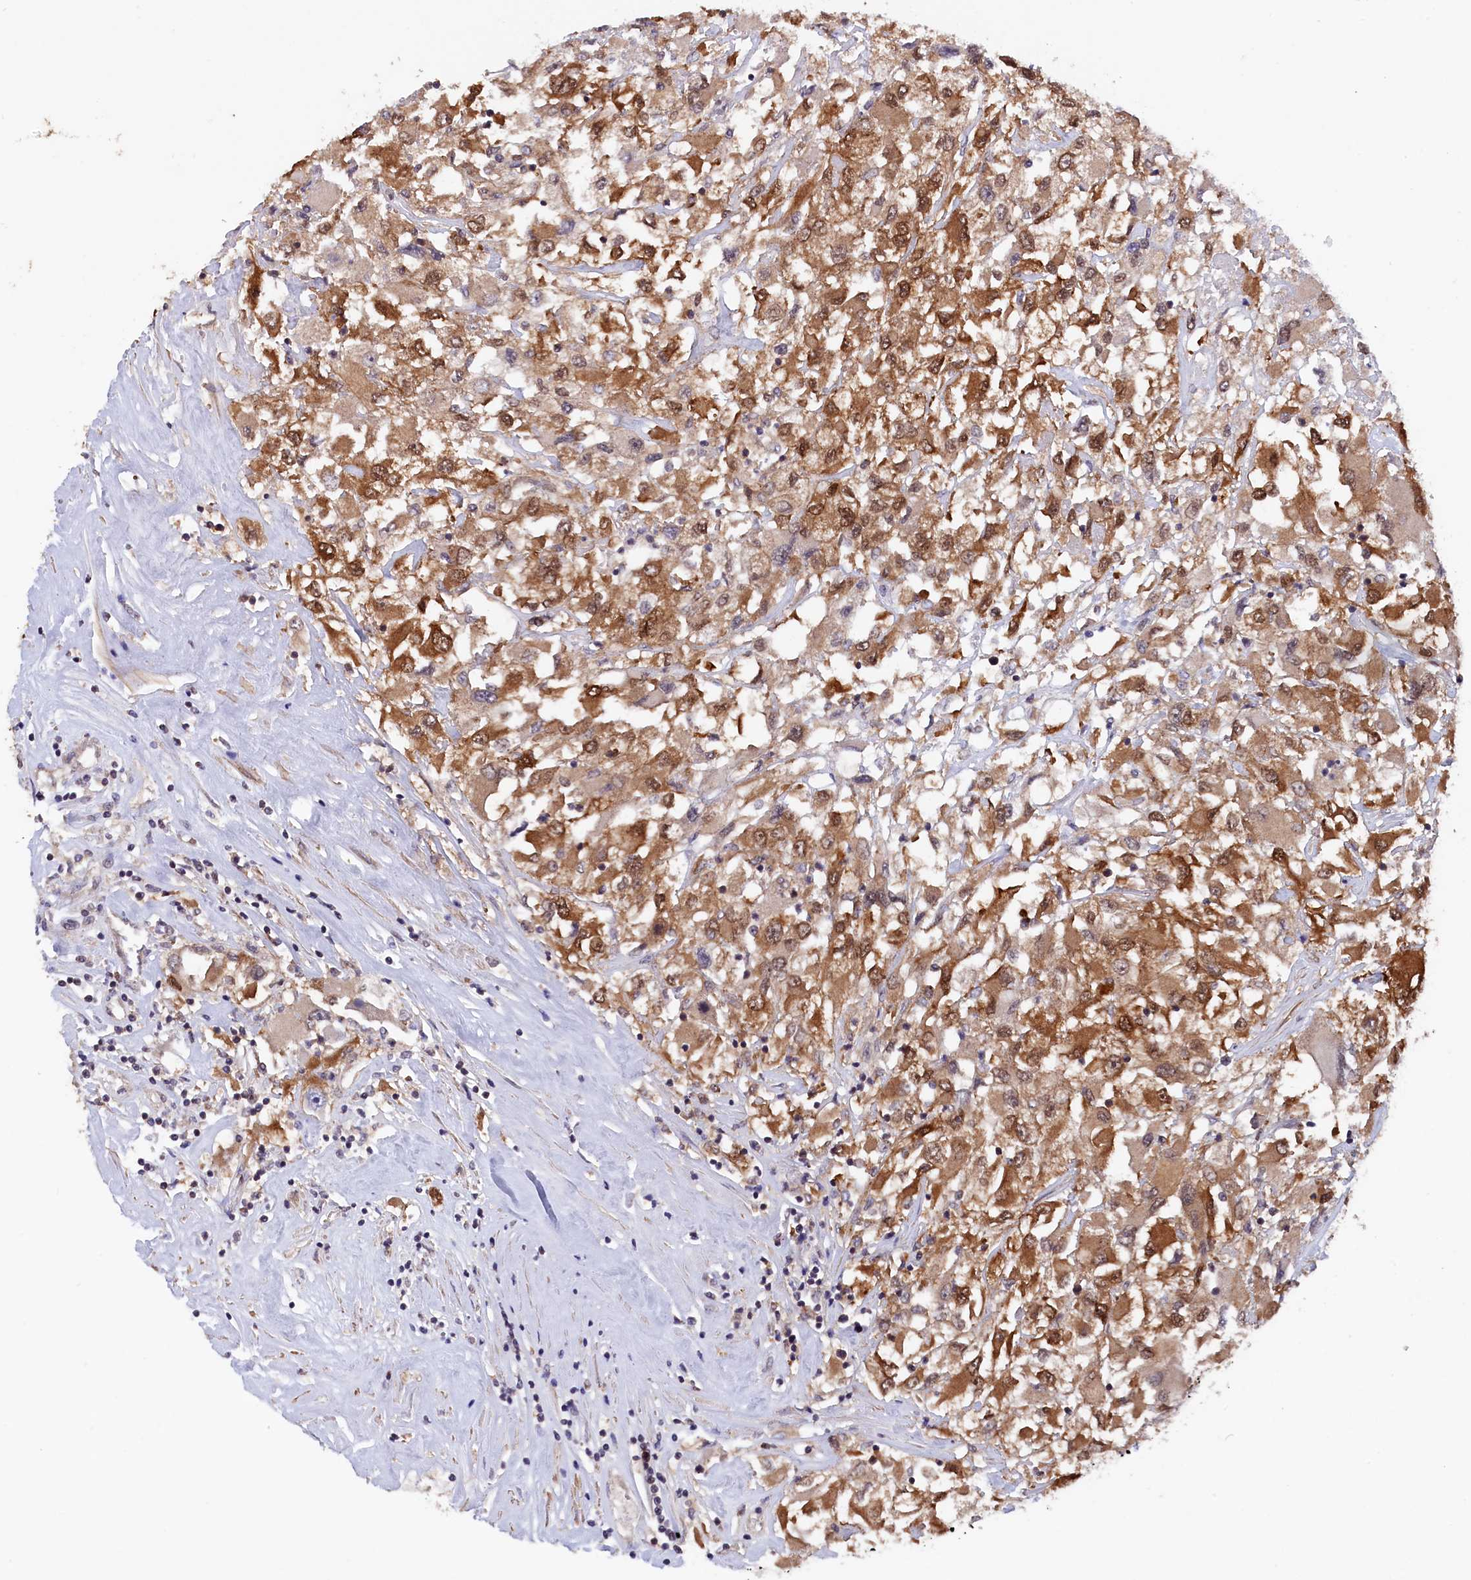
{"staining": {"intensity": "moderate", "quantity": "25%-75%", "location": "cytoplasmic/membranous,nuclear"}, "tissue": "renal cancer", "cell_type": "Tumor cells", "image_type": "cancer", "snomed": [{"axis": "morphology", "description": "Adenocarcinoma, NOS"}, {"axis": "topography", "description": "Kidney"}], "caption": "There is medium levels of moderate cytoplasmic/membranous and nuclear expression in tumor cells of adenocarcinoma (renal), as demonstrated by immunohistochemical staining (brown color).", "gene": "JPT2", "patient": {"sex": "female", "age": 52}}